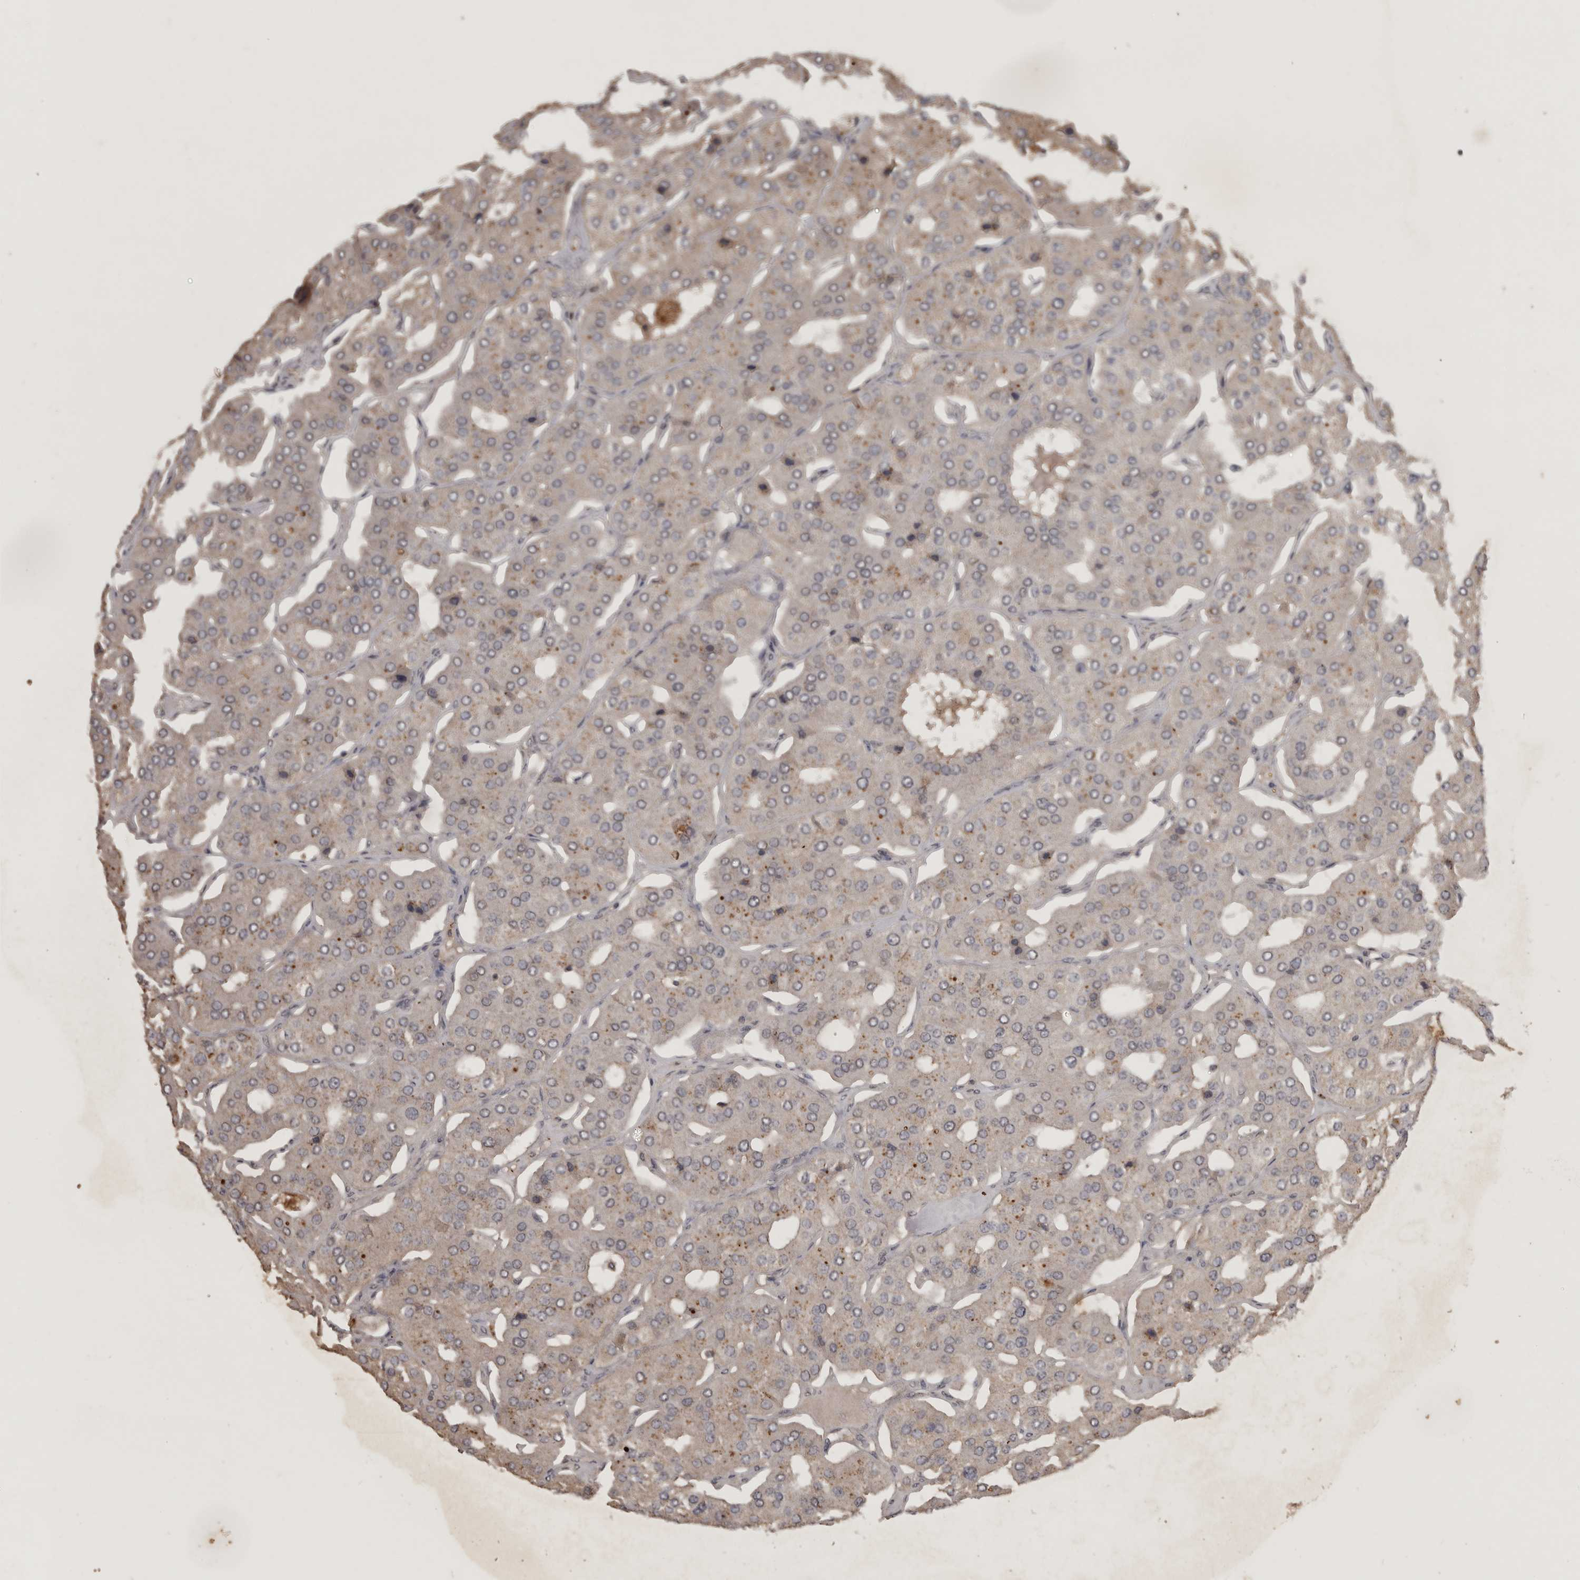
{"staining": {"intensity": "moderate", "quantity": "25%-75%", "location": "cytoplasmic/membranous"}, "tissue": "parathyroid gland", "cell_type": "Glandular cells", "image_type": "normal", "snomed": [{"axis": "morphology", "description": "Normal tissue, NOS"}, {"axis": "morphology", "description": "Adenoma, NOS"}, {"axis": "topography", "description": "Parathyroid gland"}], "caption": "An immunohistochemistry photomicrograph of normal tissue is shown. Protein staining in brown highlights moderate cytoplasmic/membranous positivity in parathyroid gland within glandular cells. The staining was performed using DAB, with brown indicating positive protein expression. Nuclei are stained blue with hematoxylin.", "gene": "ADAMTS4", "patient": {"sex": "female", "age": 86}}